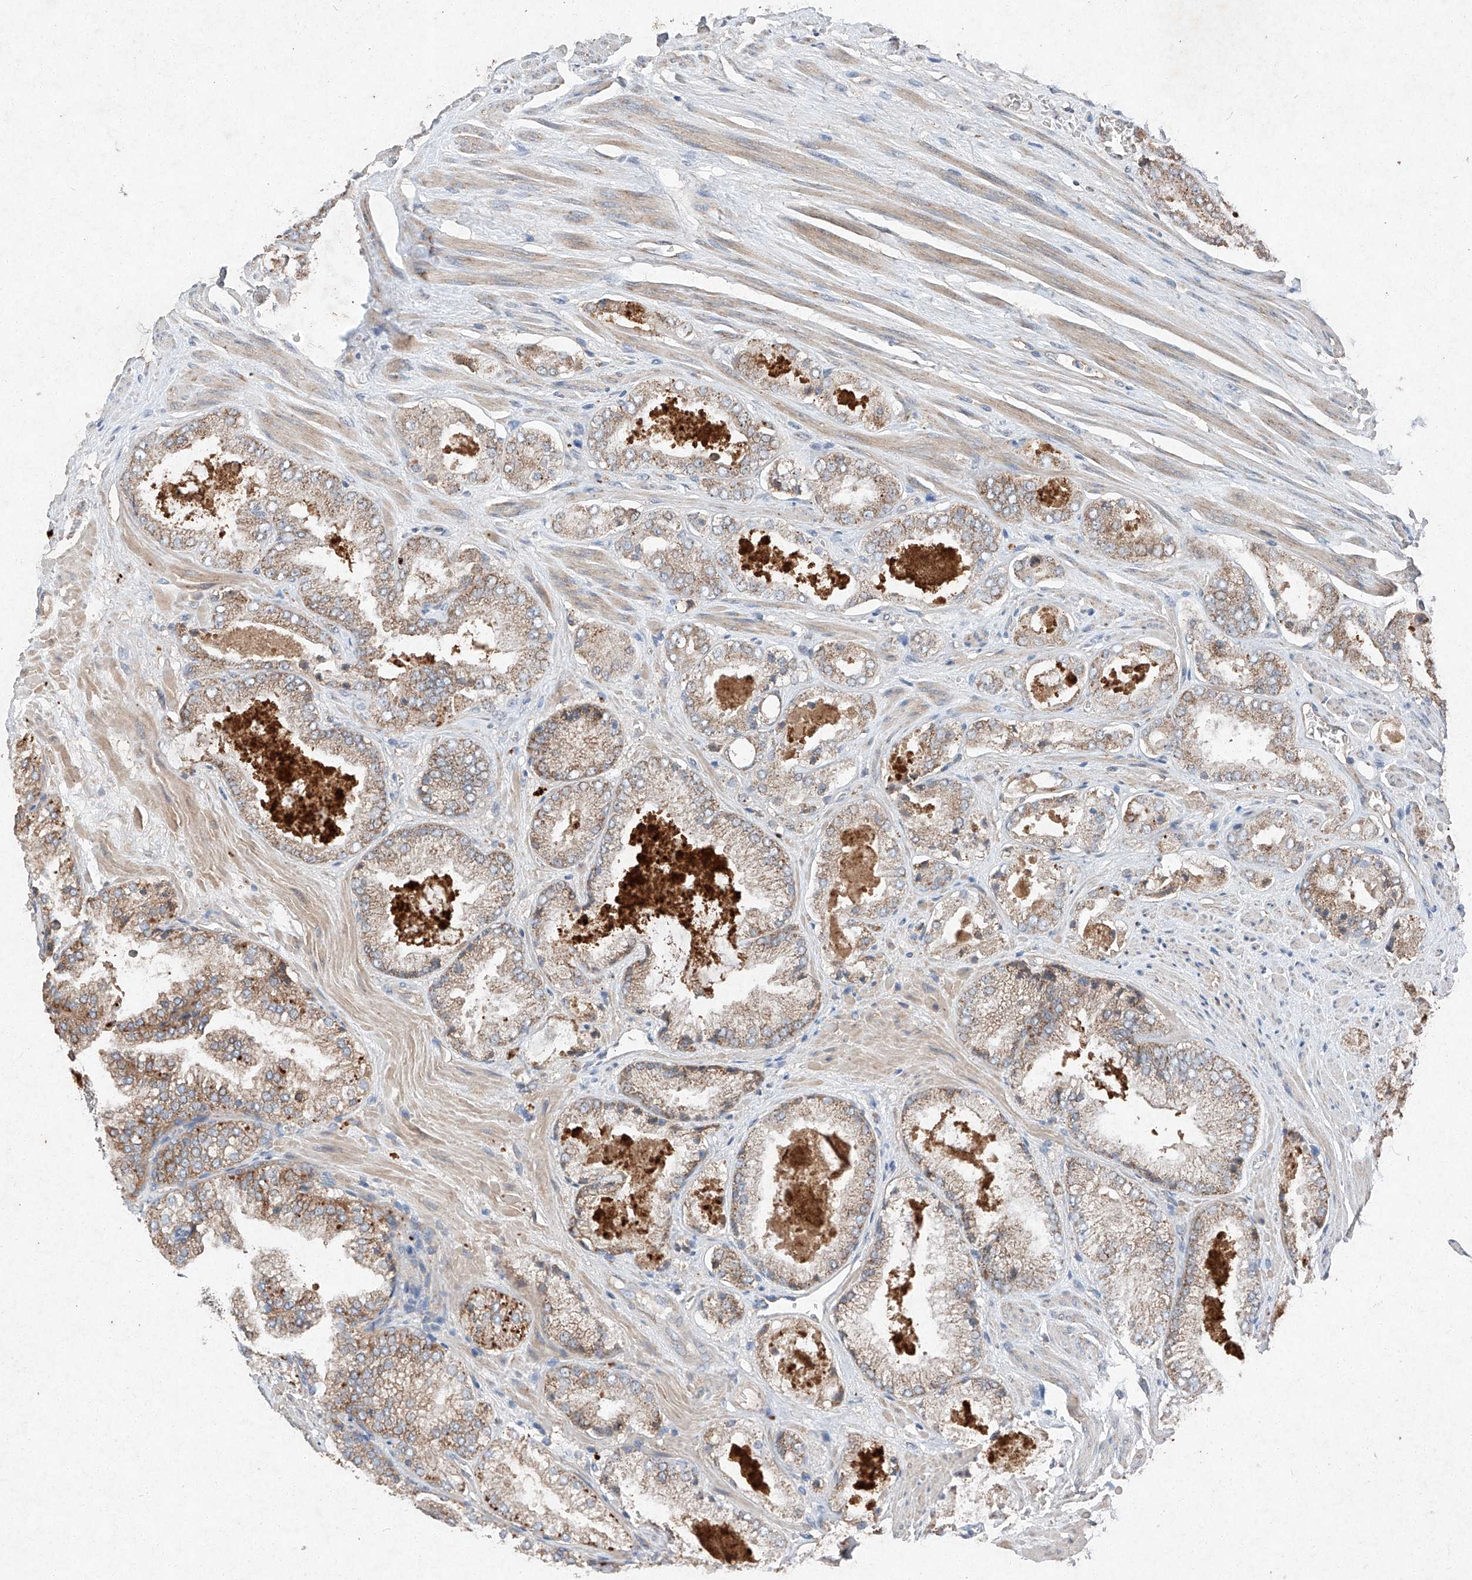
{"staining": {"intensity": "weak", "quantity": ">75%", "location": "cytoplasmic/membranous"}, "tissue": "prostate cancer", "cell_type": "Tumor cells", "image_type": "cancer", "snomed": [{"axis": "morphology", "description": "Adenocarcinoma, High grade"}, {"axis": "topography", "description": "Prostate"}], "caption": "Immunohistochemistry staining of prostate cancer, which displays low levels of weak cytoplasmic/membranous positivity in about >75% of tumor cells indicating weak cytoplasmic/membranous protein staining. The staining was performed using DAB (3,3'-diaminobenzidine) (brown) for protein detection and nuclei were counterstained in hematoxylin (blue).", "gene": "RUSC1", "patient": {"sex": "male", "age": 58}}